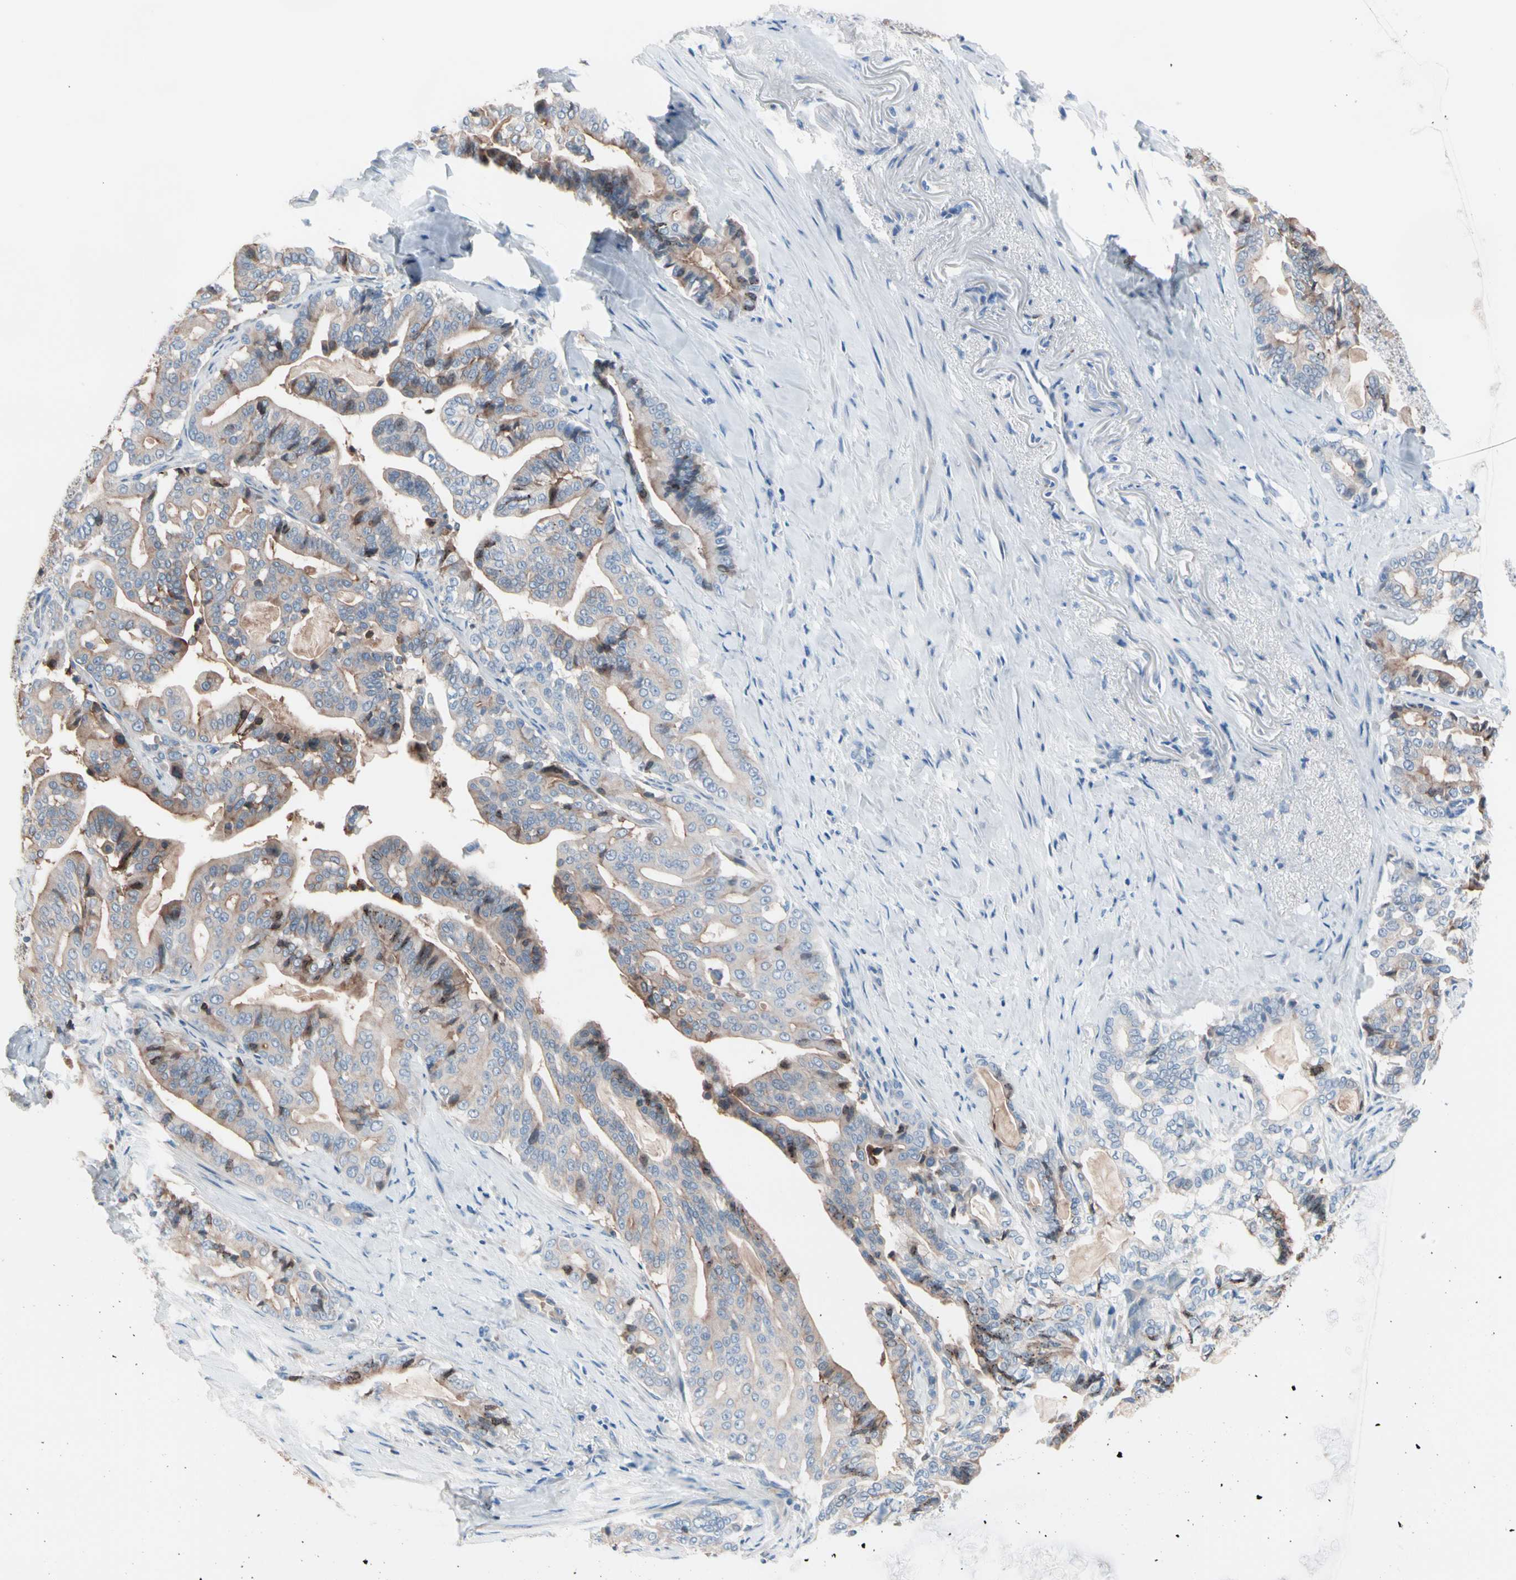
{"staining": {"intensity": "weak", "quantity": "25%-75%", "location": "cytoplasmic/membranous"}, "tissue": "pancreatic cancer", "cell_type": "Tumor cells", "image_type": "cancer", "snomed": [{"axis": "morphology", "description": "Adenocarcinoma, NOS"}, {"axis": "topography", "description": "Pancreas"}], "caption": "This micrograph reveals immunohistochemistry staining of pancreatic cancer (adenocarcinoma), with low weak cytoplasmic/membranous staining in approximately 25%-75% of tumor cells.", "gene": "CASQ1", "patient": {"sex": "male", "age": 63}}